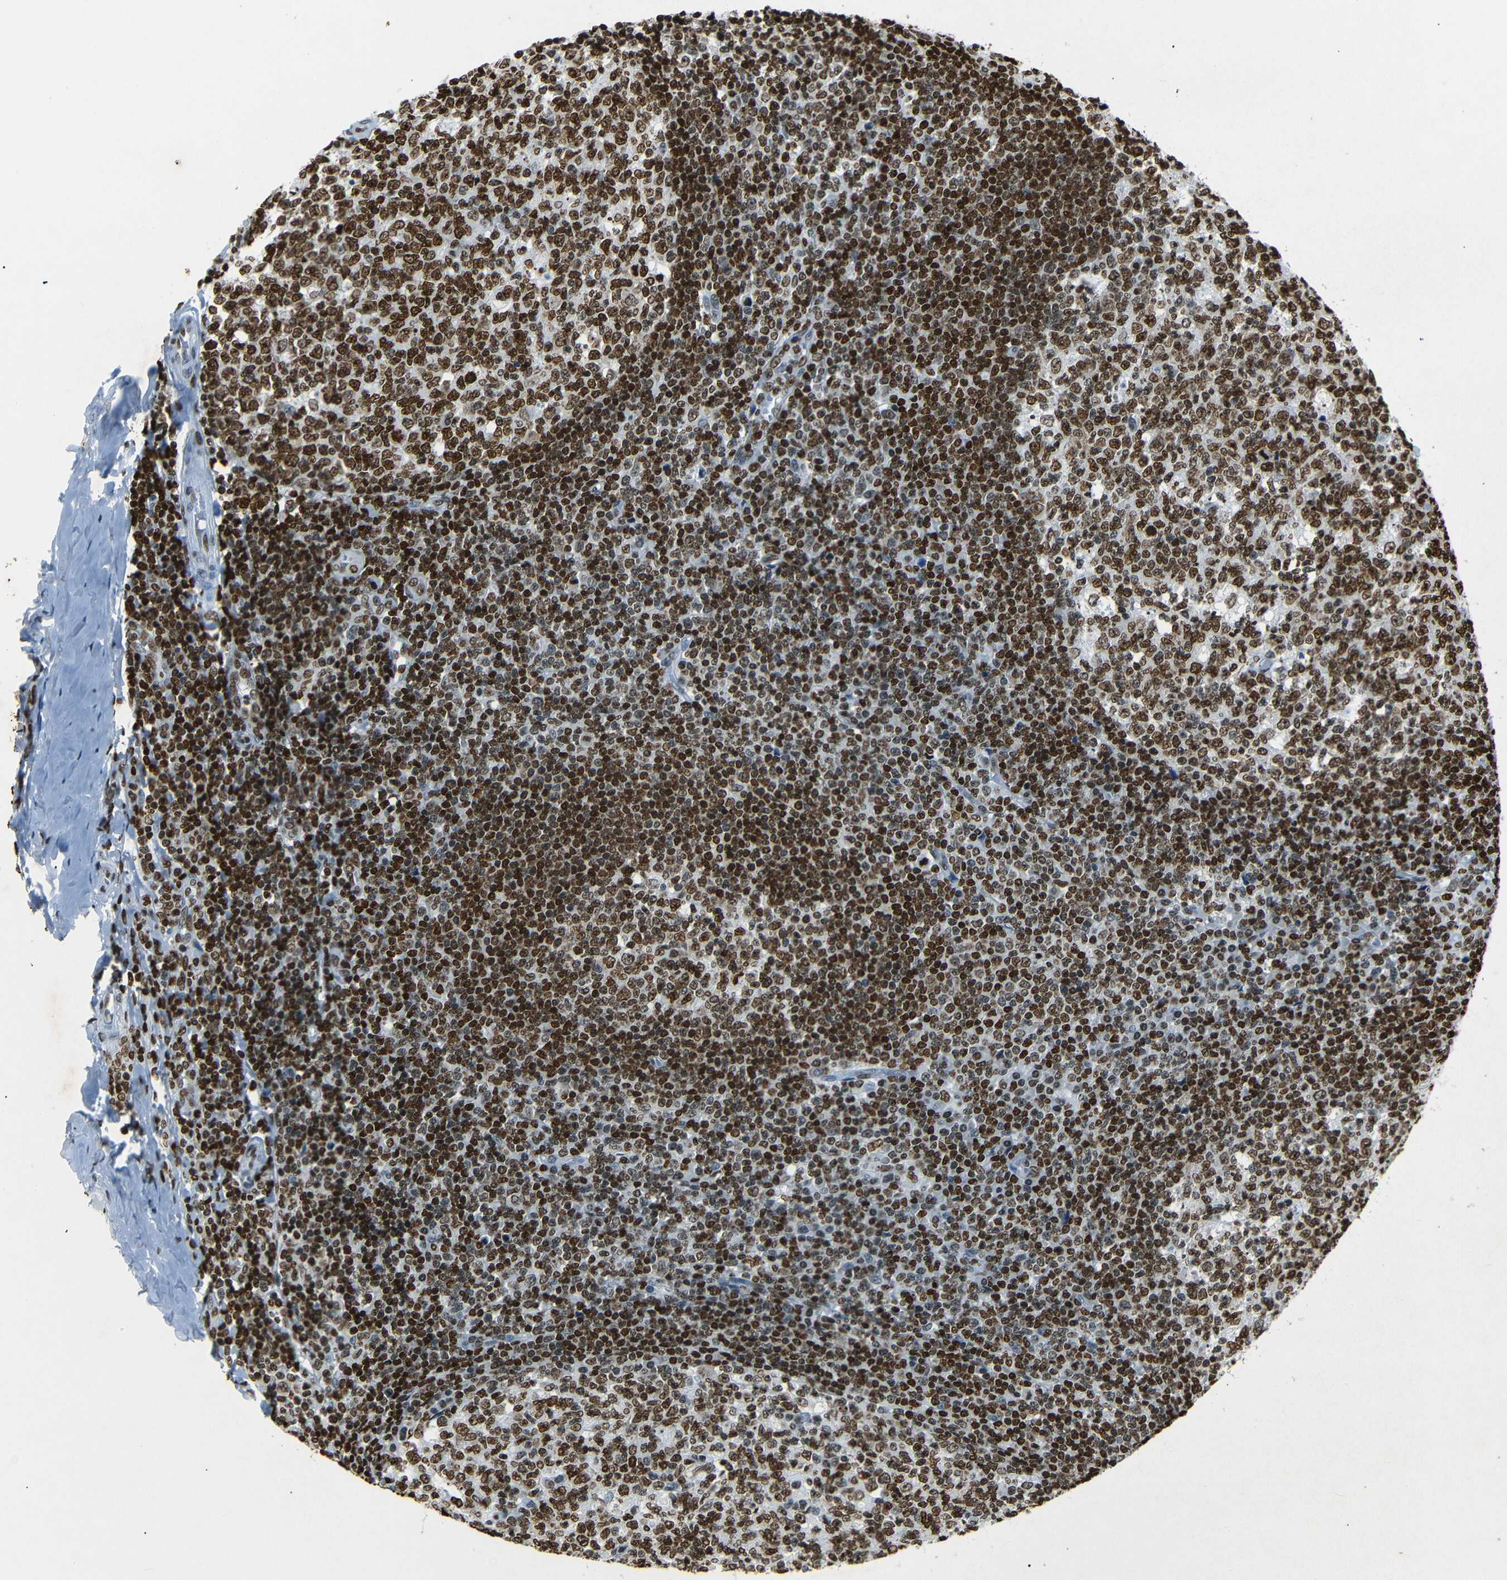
{"staining": {"intensity": "strong", "quantity": ">75%", "location": "nuclear"}, "tissue": "tonsil", "cell_type": "Germinal center cells", "image_type": "normal", "snomed": [{"axis": "morphology", "description": "Normal tissue, NOS"}, {"axis": "topography", "description": "Tonsil"}], "caption": "Immunohistochemical staining of benign human tonsil displays high levels of strong nuclear staining in about >75% of germinal center cells.", "gene": "HMGN1", "patient": {"sex": "female", "age": 19}}